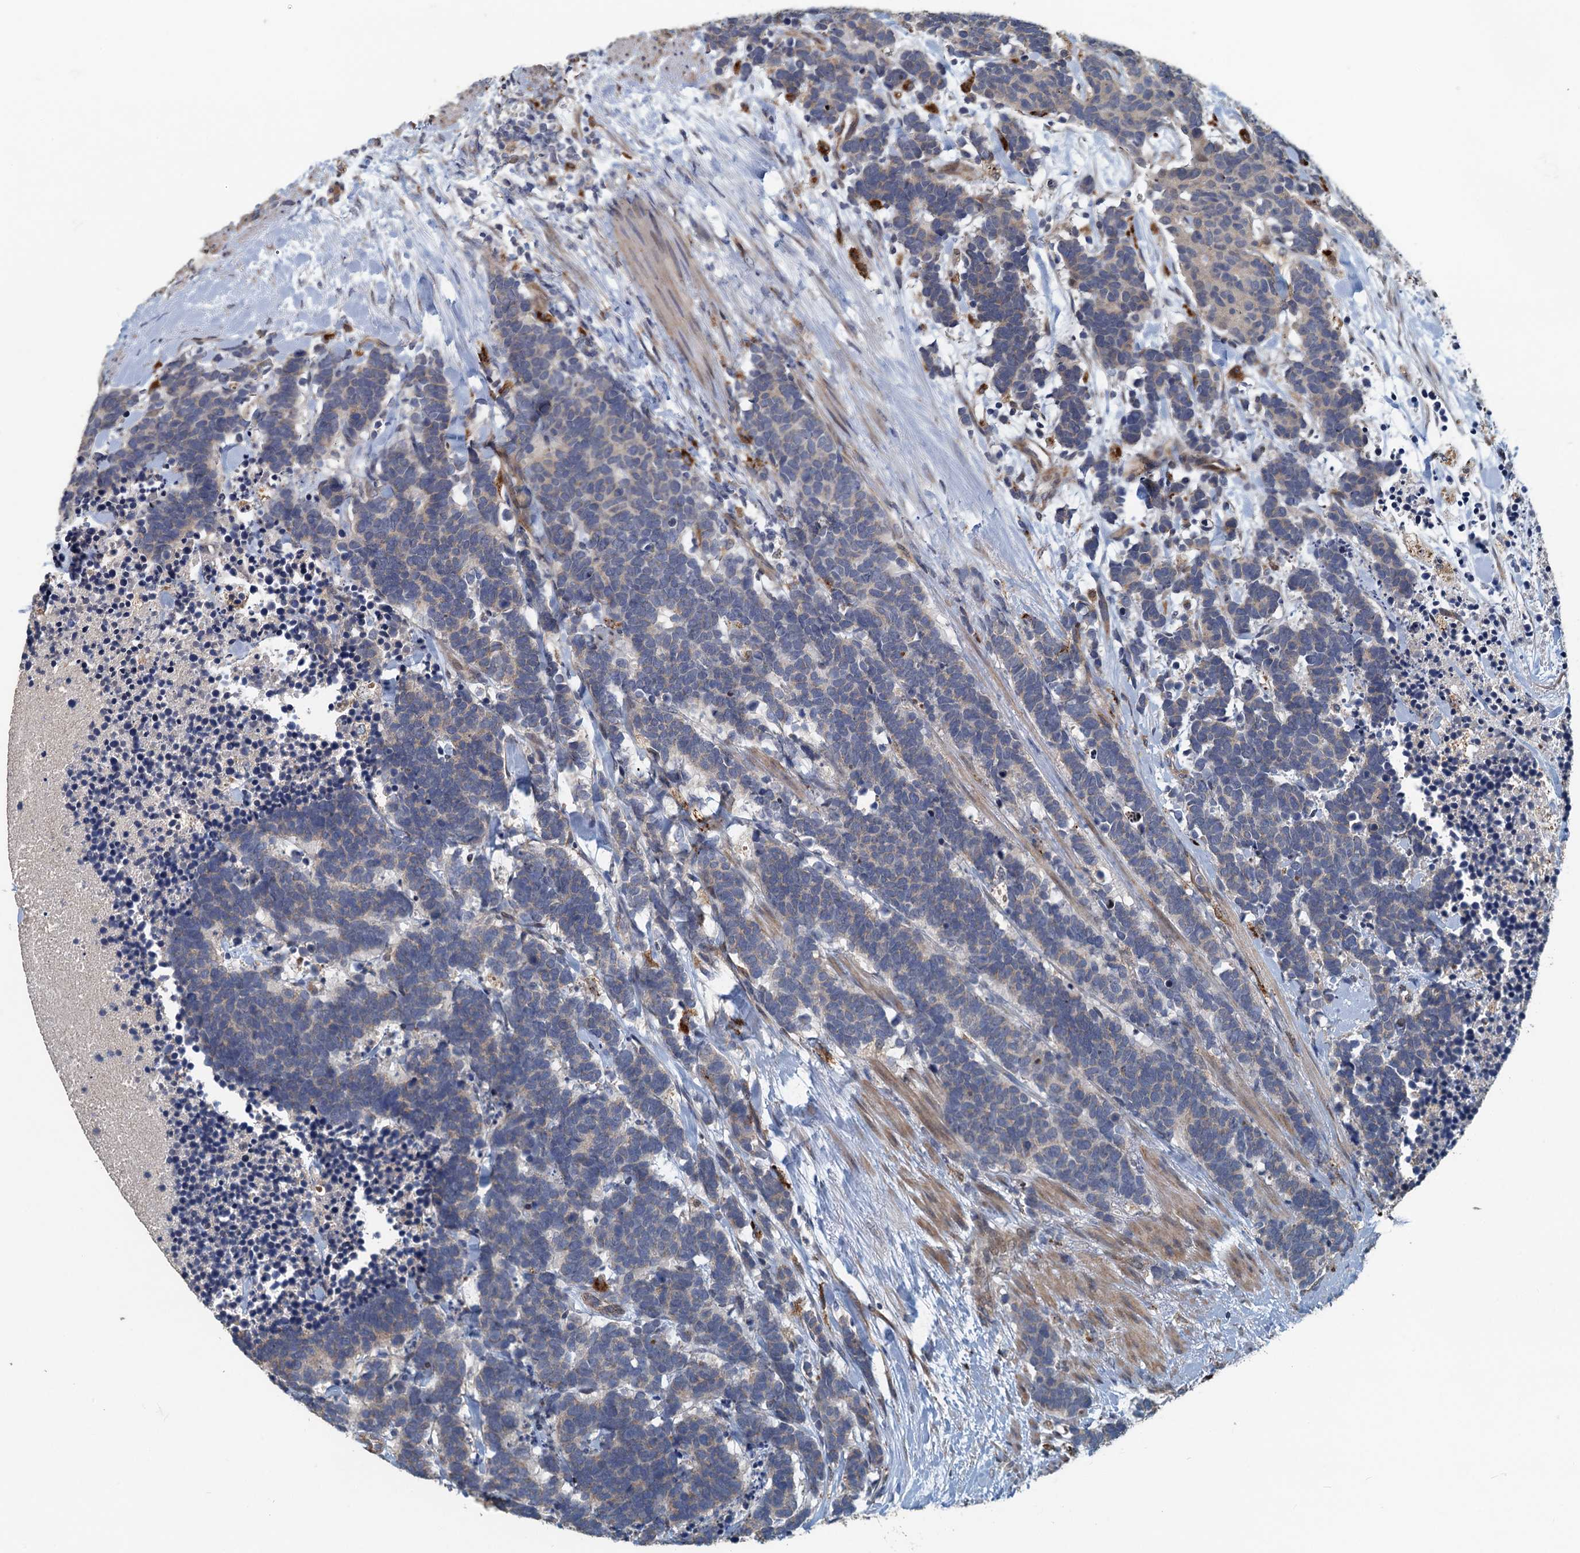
{"staining": {"intensity": "negative", "quantity": "none", "location": "none"}, "tissue": "carcinoid", "cell_type": "Tumor cells", "image_type": "cancer", "snomed": [{"axis": "morphology", "description": "Carcinoma, NOS"}, {"axis": "morphology", "description": "Carcinoid, malignant, NOS"}, {"axis": "topography", "description": "Prostate"}], "caption": "IHC of human carcinoid displays no positivity in tumor cells.", "gene": "AGRN", "patient": {"sex": "male", "age": 57}}